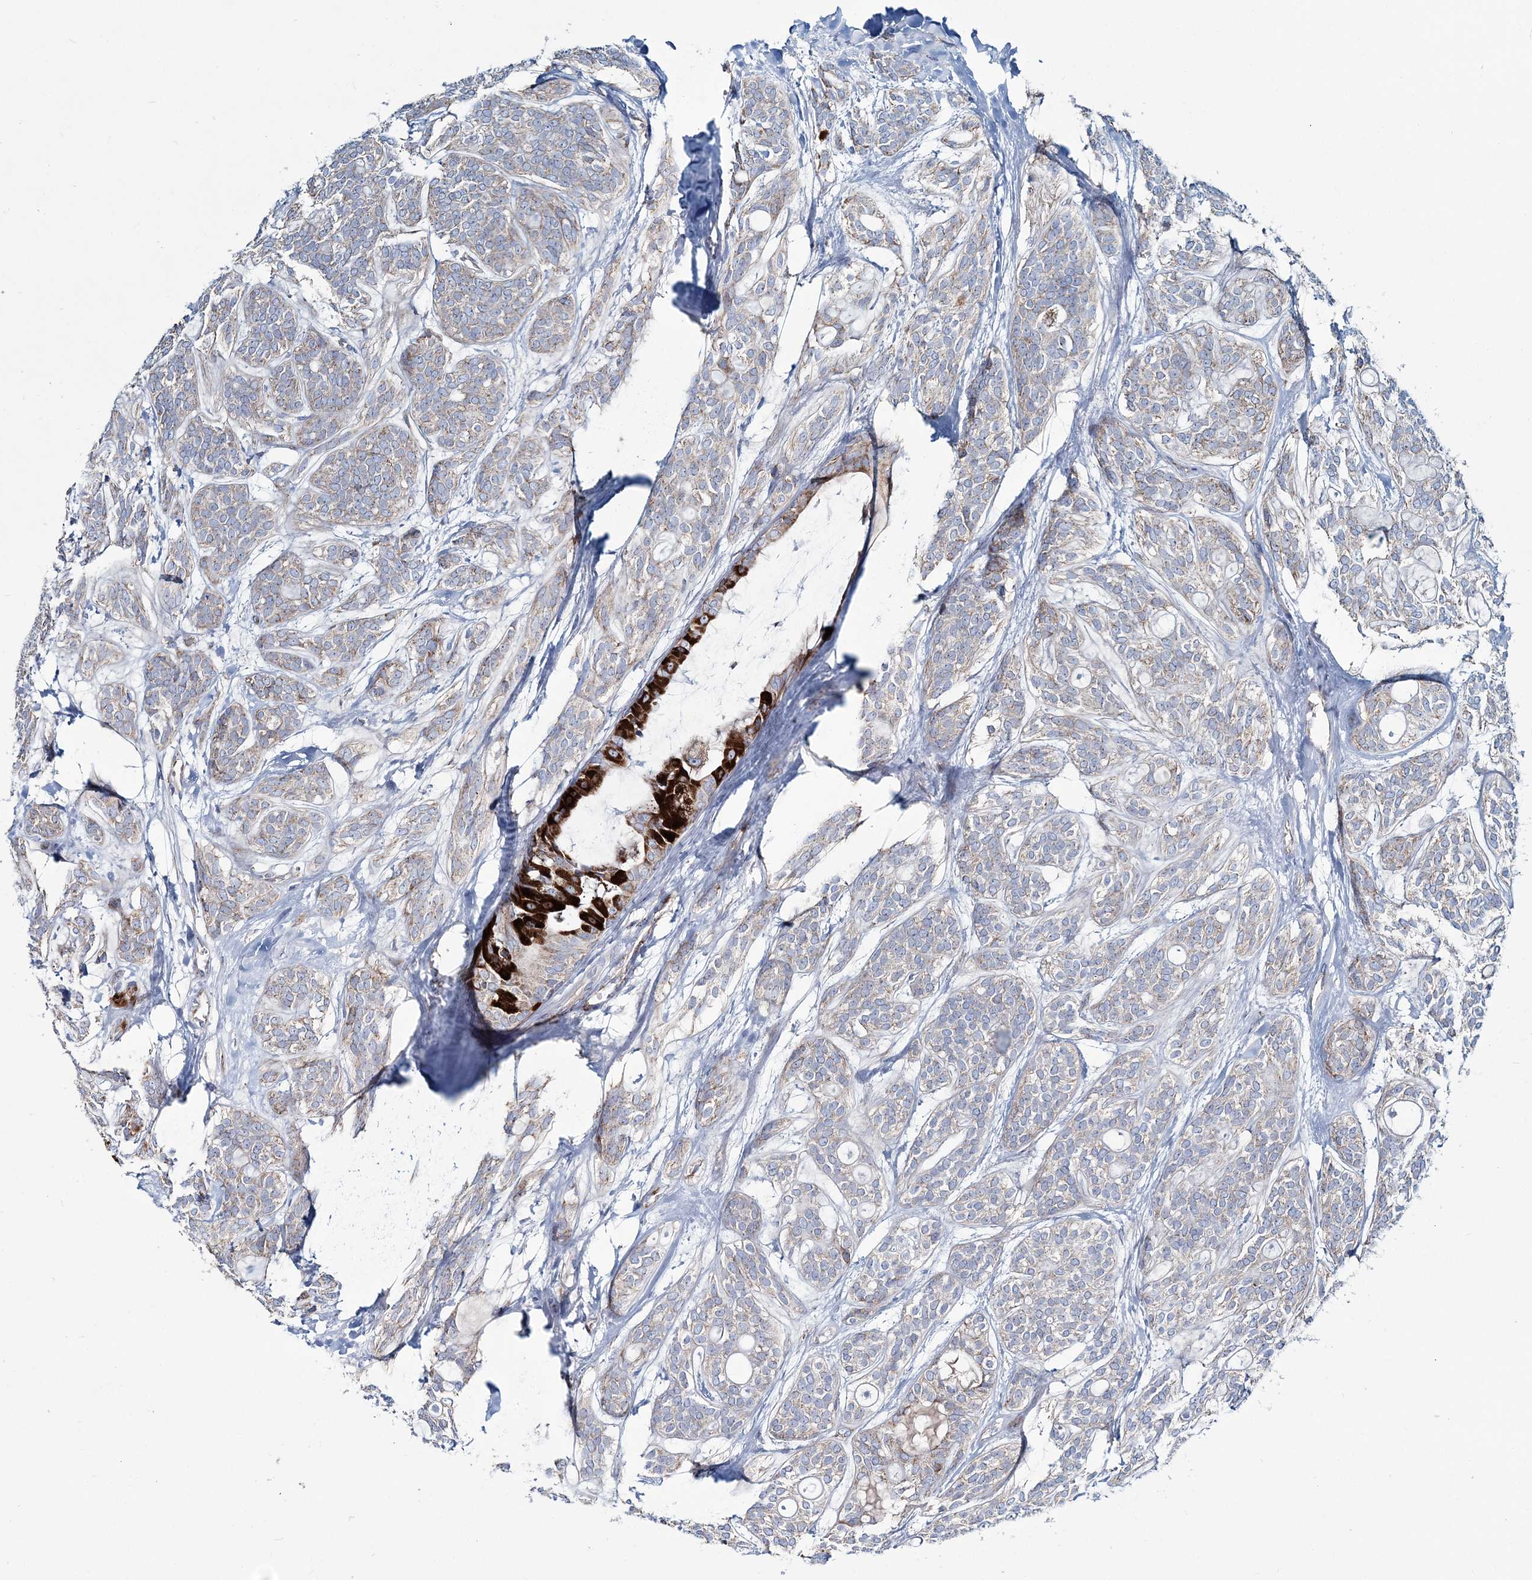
{"staining": {"intensity": "weak", "quantity": "25%-75%", "location": "cytoplasmic/membranous"}, "tissue": "head and neck cancer", "cell_type": "Tumor cells", "image_type": "cancer", "snomed": [{"axis": "morphology", "description": "Adenocarcinoma, NOS"}, {"axis": "topography", "description": "Head-Neck"}], "caption": "Human head and neck cancer (adenocarcinoma) stained for a protein (brown) reveals weak cytoplasmic/membranous positive expression in approximately 25%-75% of tumor cells.", "gene": "ARHGAP6", "patient": {"sex": "male", "age": 66}}